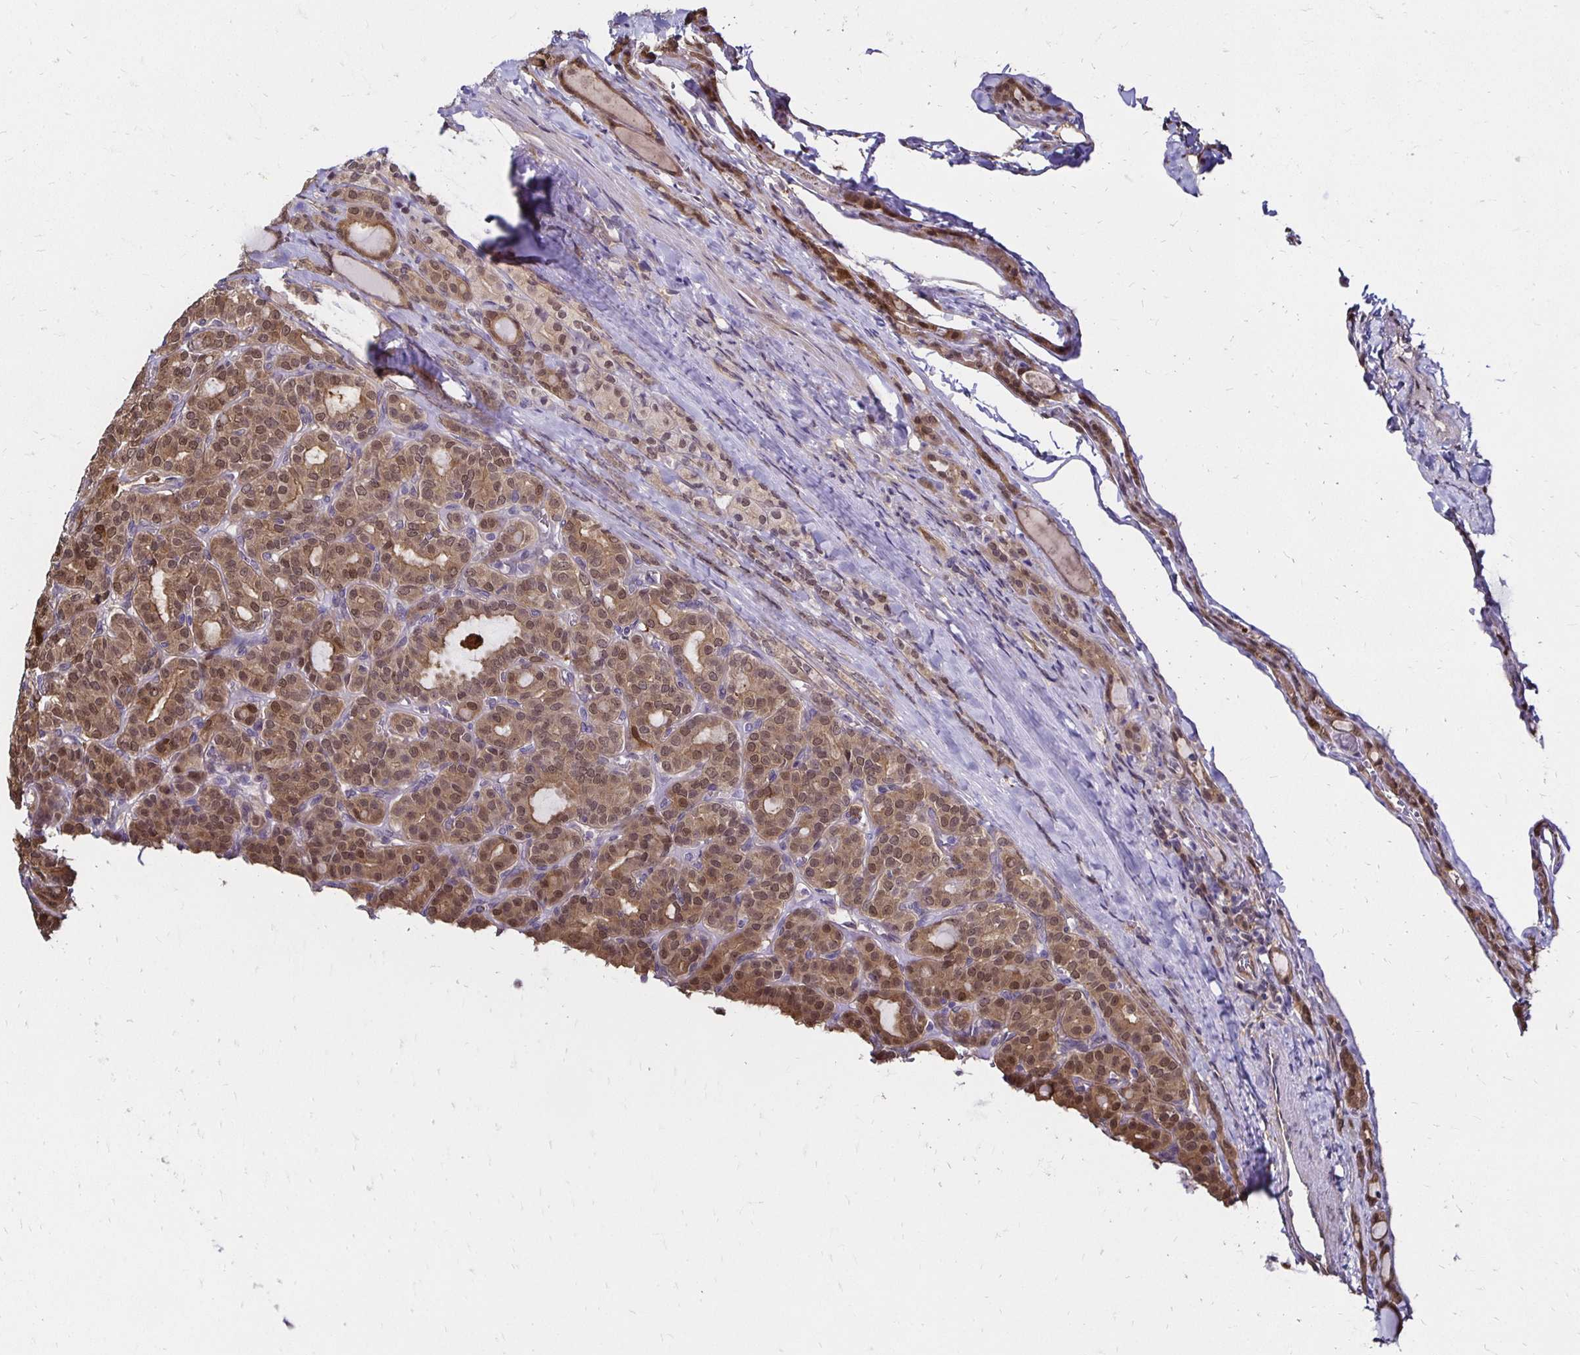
{"staining": {"intensity": "moderate", "quantity": ">75%", "location": "cytoplasmic/membranous,nuclear"}, "tissue": "thyroid cancer", "cell_type": "Tumor cells", "image_type": "cancer", "snomed": [{"axis": "morphology", "description": "Normal tissue, NOS"}, {"axis": "morphology", "description": "Follicular adenoma carcinoma, NOS"}, {"axis": "topography", "description": "Thyroid gland"}], "caption": "Immunohistochemistry (IHC) photomicrograph of neoplastic tissue: human thyroid follicular adenoma carcinoma stained using immunohistochemistry demonstrates medium levels of moderate protein expression localized specifically in the cytoplasmic/membranous and nuclear of tumor cells, appearing as a cytoplasmic/membranous and nuclear brown color.", "gene": "TXN", "patient": {"sex": "female", "age": 31}}